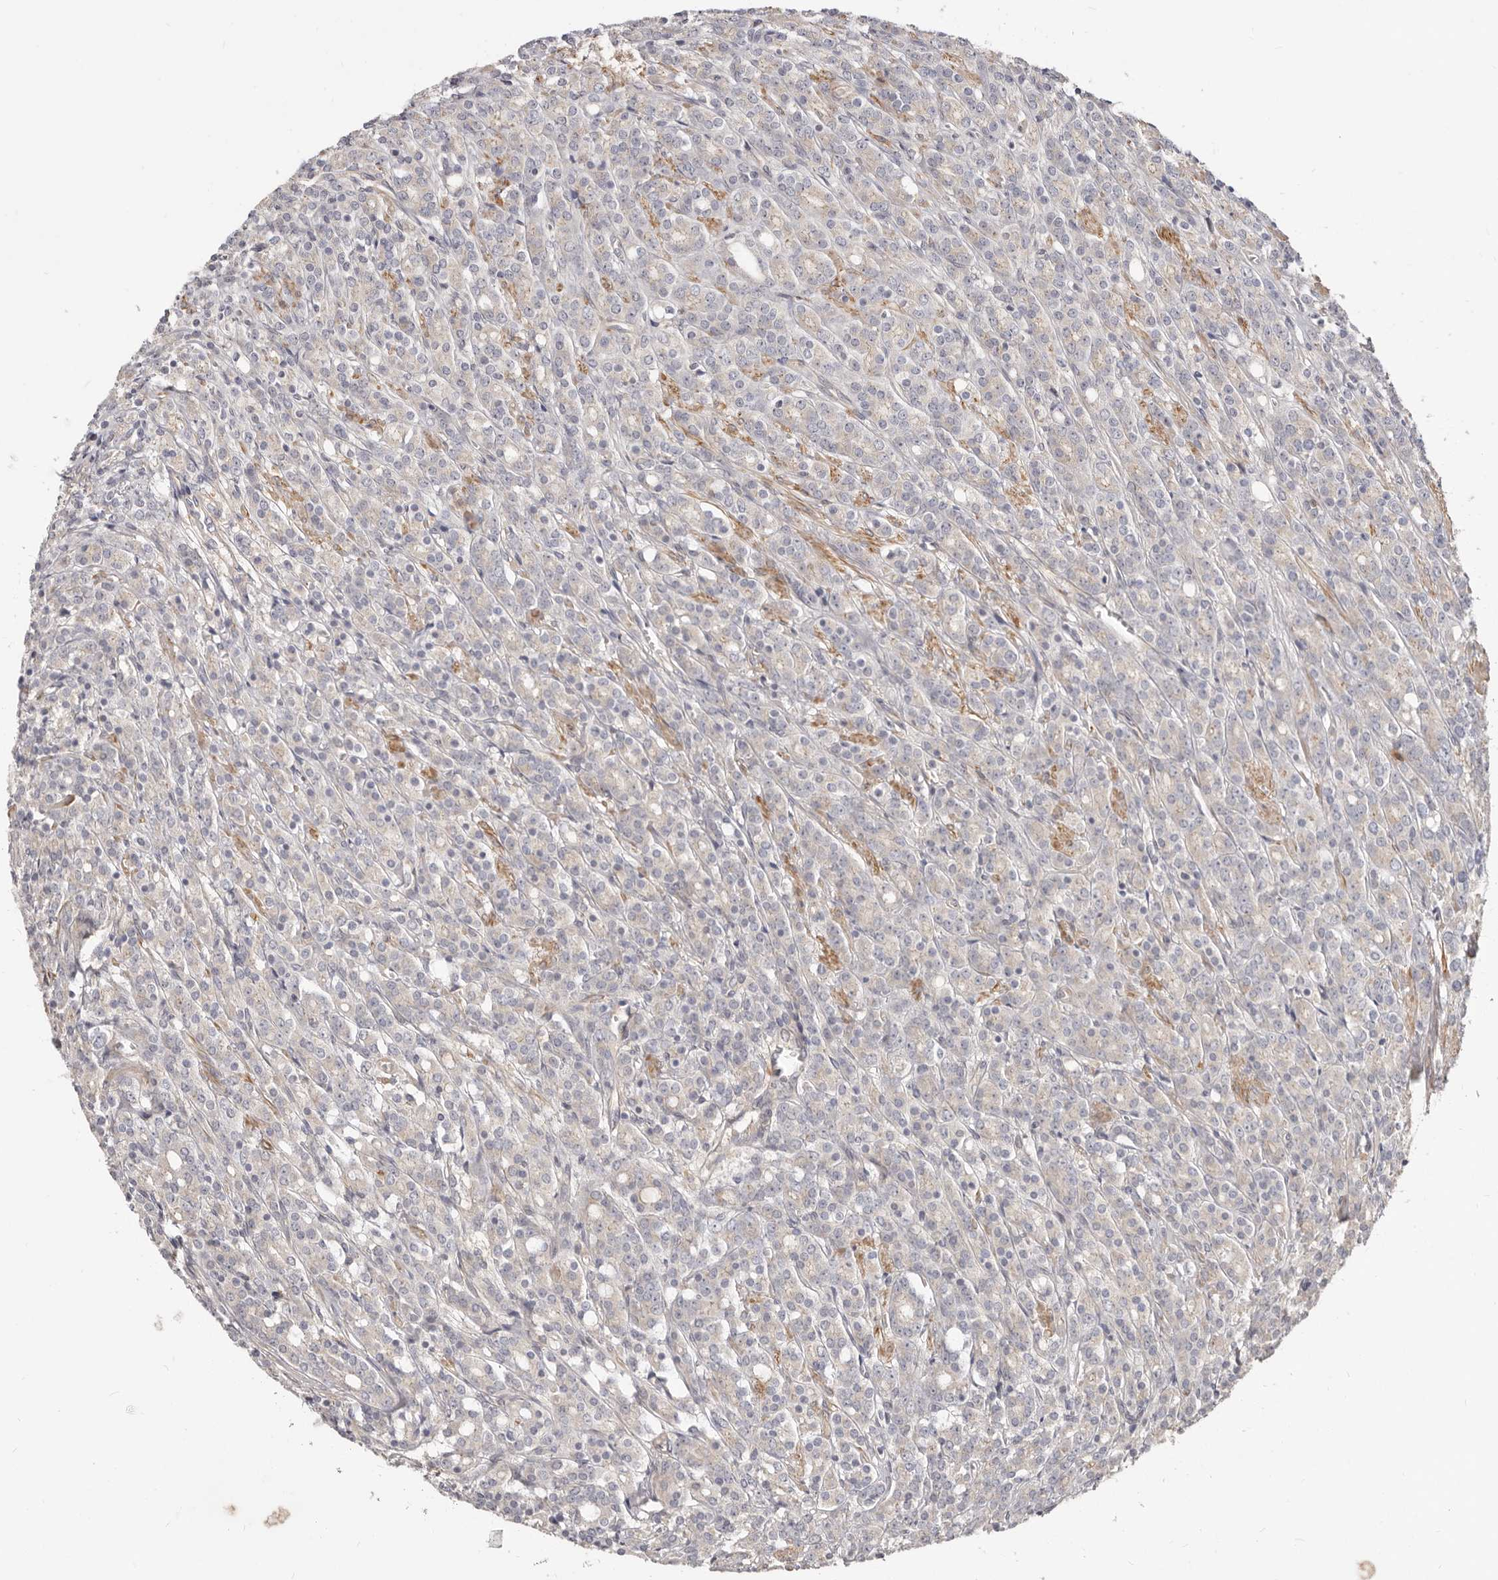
{"staining": {"intensity": "negative", "quantity": "none", "location": "none"}, "tissue": "prostate cancer", "cell_type": "Tumor cells", "image_type": "cancer", "snomed": [{"axis": "morphology", "description": "Adenocarcinoma, High grade"}, {"axis": "topography", "description": "Prostate"}], "caption": "Immunohistochemical staining of prostate cancer (high-grade adenocarcinoma) reveals no significant staining in tumor cells.", "gene": "GPATCH4", "patient": {"sex": "male", "age": 62}}